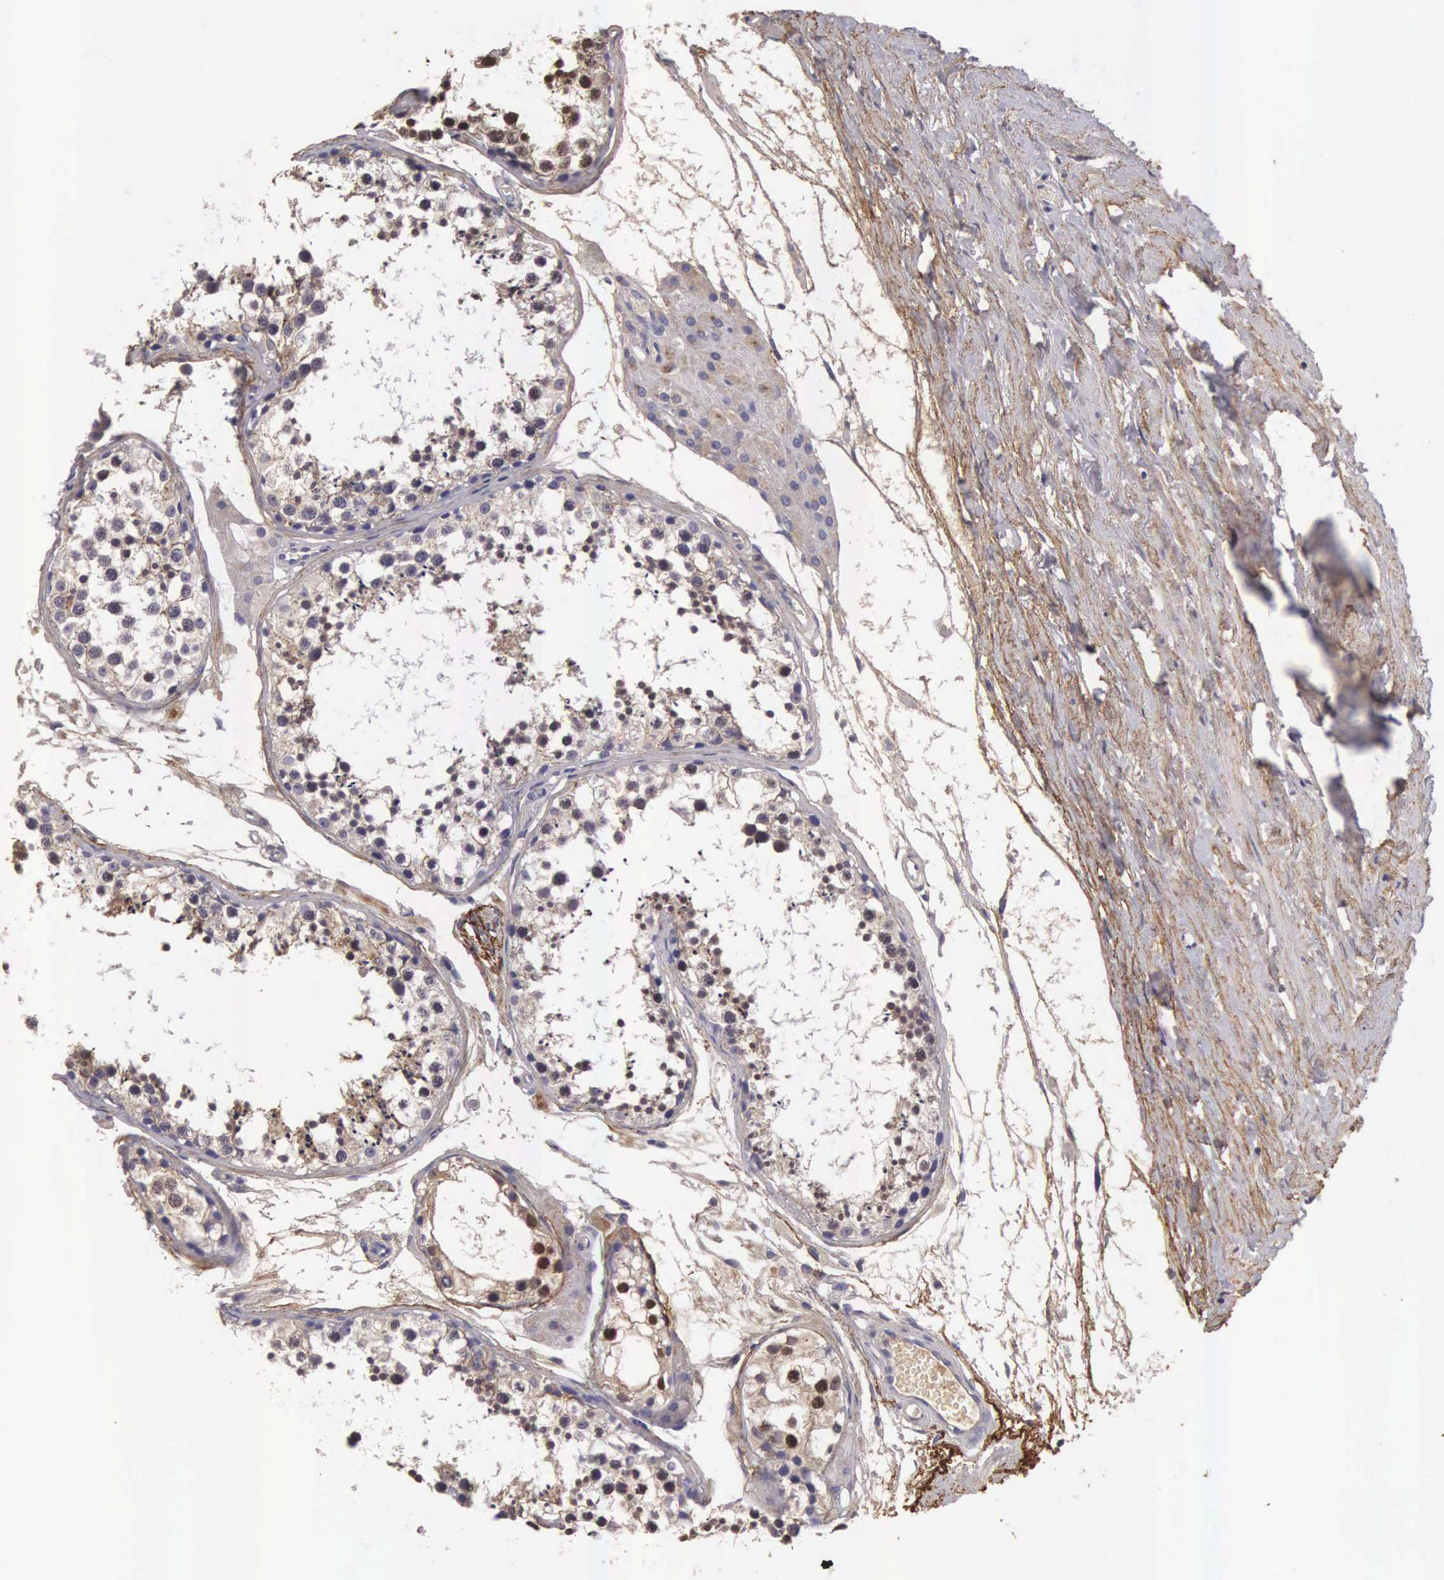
{"staining": {"intensity": "weak", "quantity": "25%-75%", "location": "cytoplasmic/membranous"}, "tissue": "testis", "cell_type": "Cells in seminiferous ducts", "image_type": "normal", "snomed": [{"axis": "morphology", "description": "Normal tissue, NOS"}, {"axis": "topography", "description": "Testis"}], "caption": "Weak cytoplasmic/membranous staining for a protein is identified in about 25%-75% of cells in seminiferous ducts of benign testis using IHC.", "gene": "CLU", "patient": {"sex": "male", "age": 57}}